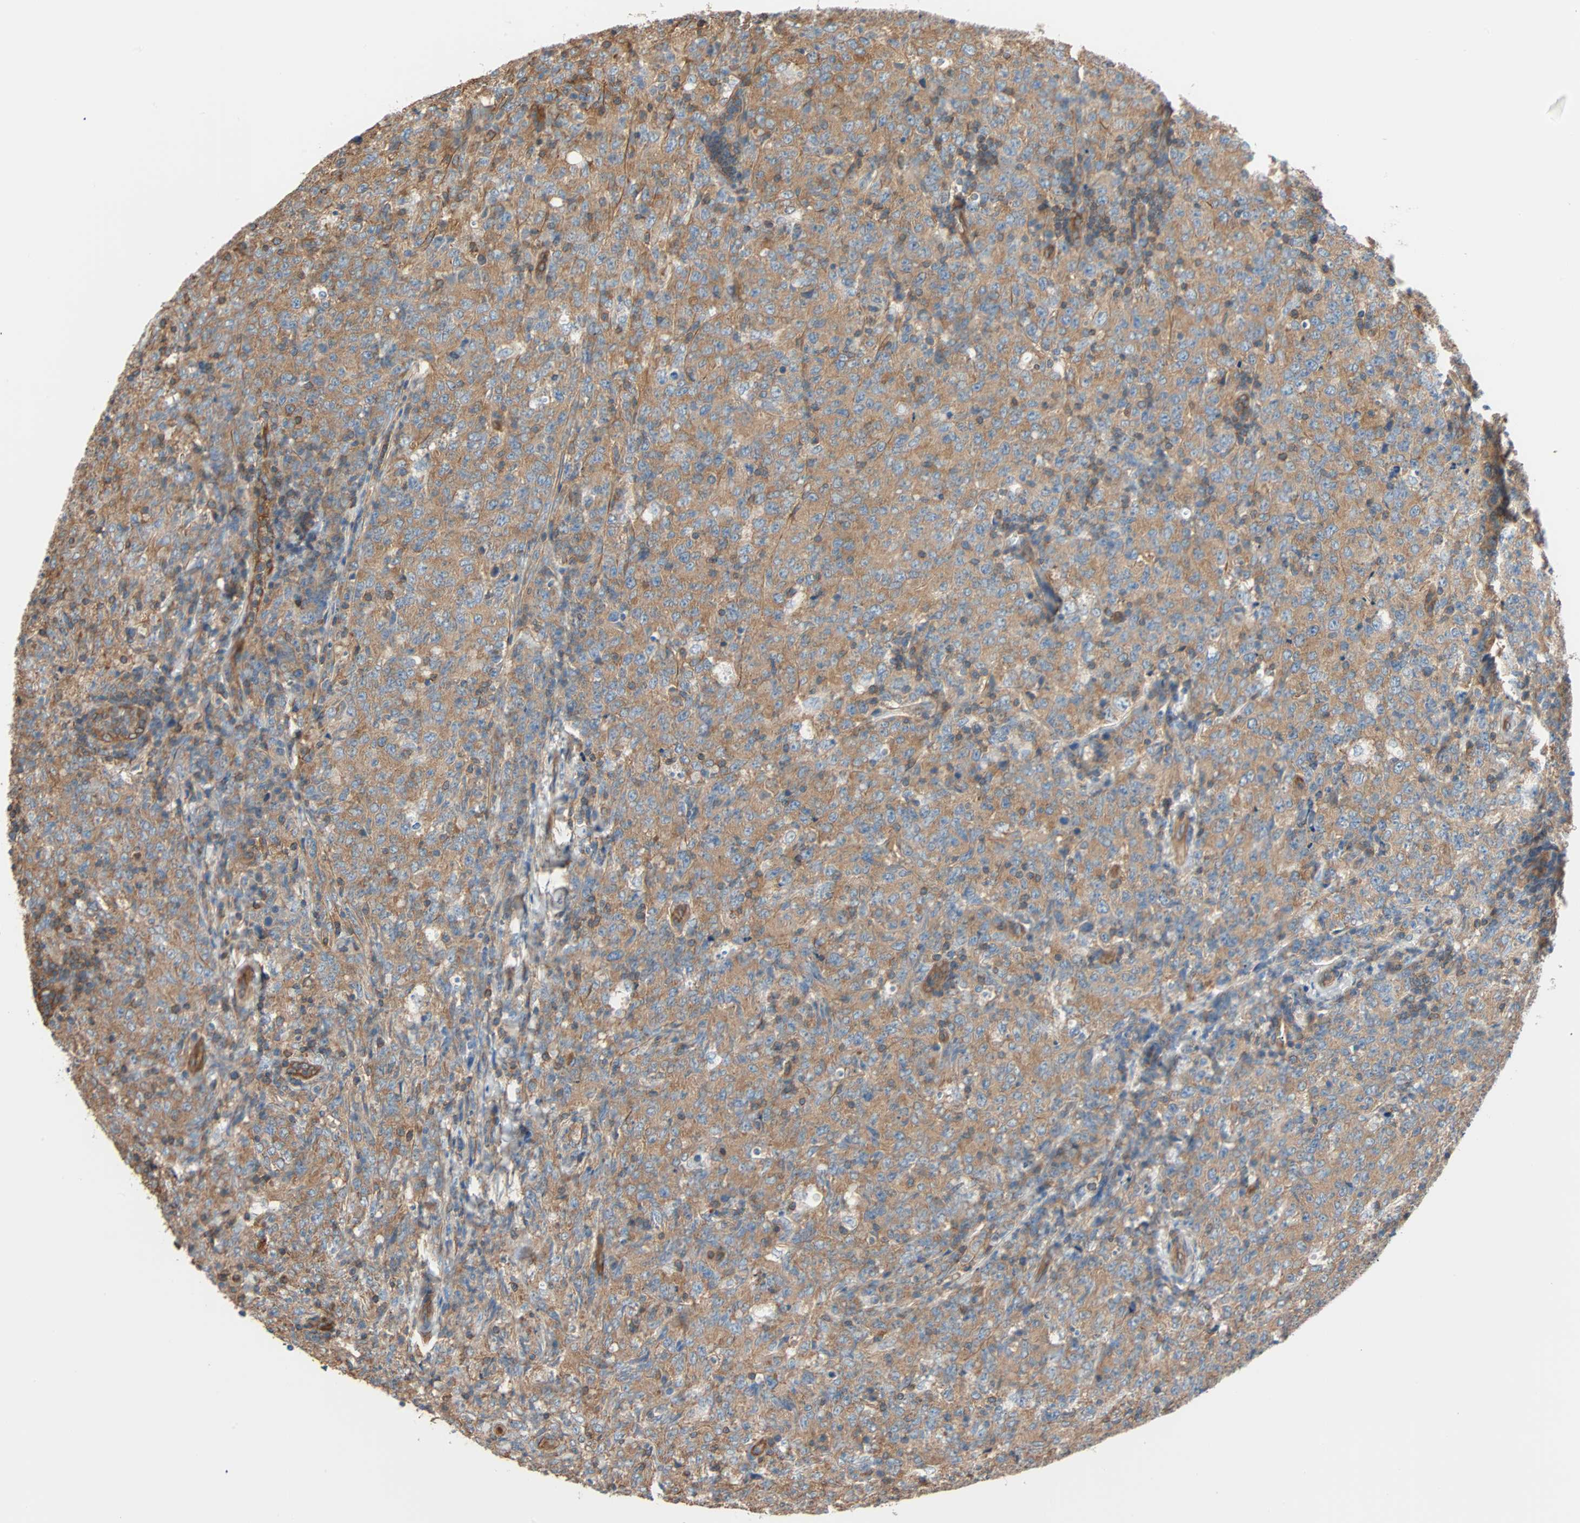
{"staining": {"intensity": "moderate", "quantity": ">75%", "location": "cytoplasmic/membranous"}, "tissue": "lymphoma", "cell_type": "Tumor cells", "image_type": "cancer", "snomed": [{"axis": "morphology", "description": "Malignant lymphoma, non-Hodgkin's type, High grade"}, {"axis": "topography", "description": "Tonsil"}], "caption": "DAB immunohistochemical staining of malignant lymphoma, non-Hodgkin's type (high-grade) displays moderate cytoplasmic/membranous protein positivity in approximately >75% of tumor cells. The staining was performed using DAB (3,3'-diaminobenzidine) to visualize the protein expression in brown, while the nuclei were stained in blue with hematoxylin (Magnification: 20x).", "gene": "GALNT10", "patient": {"sex": "female", "age": 36}}